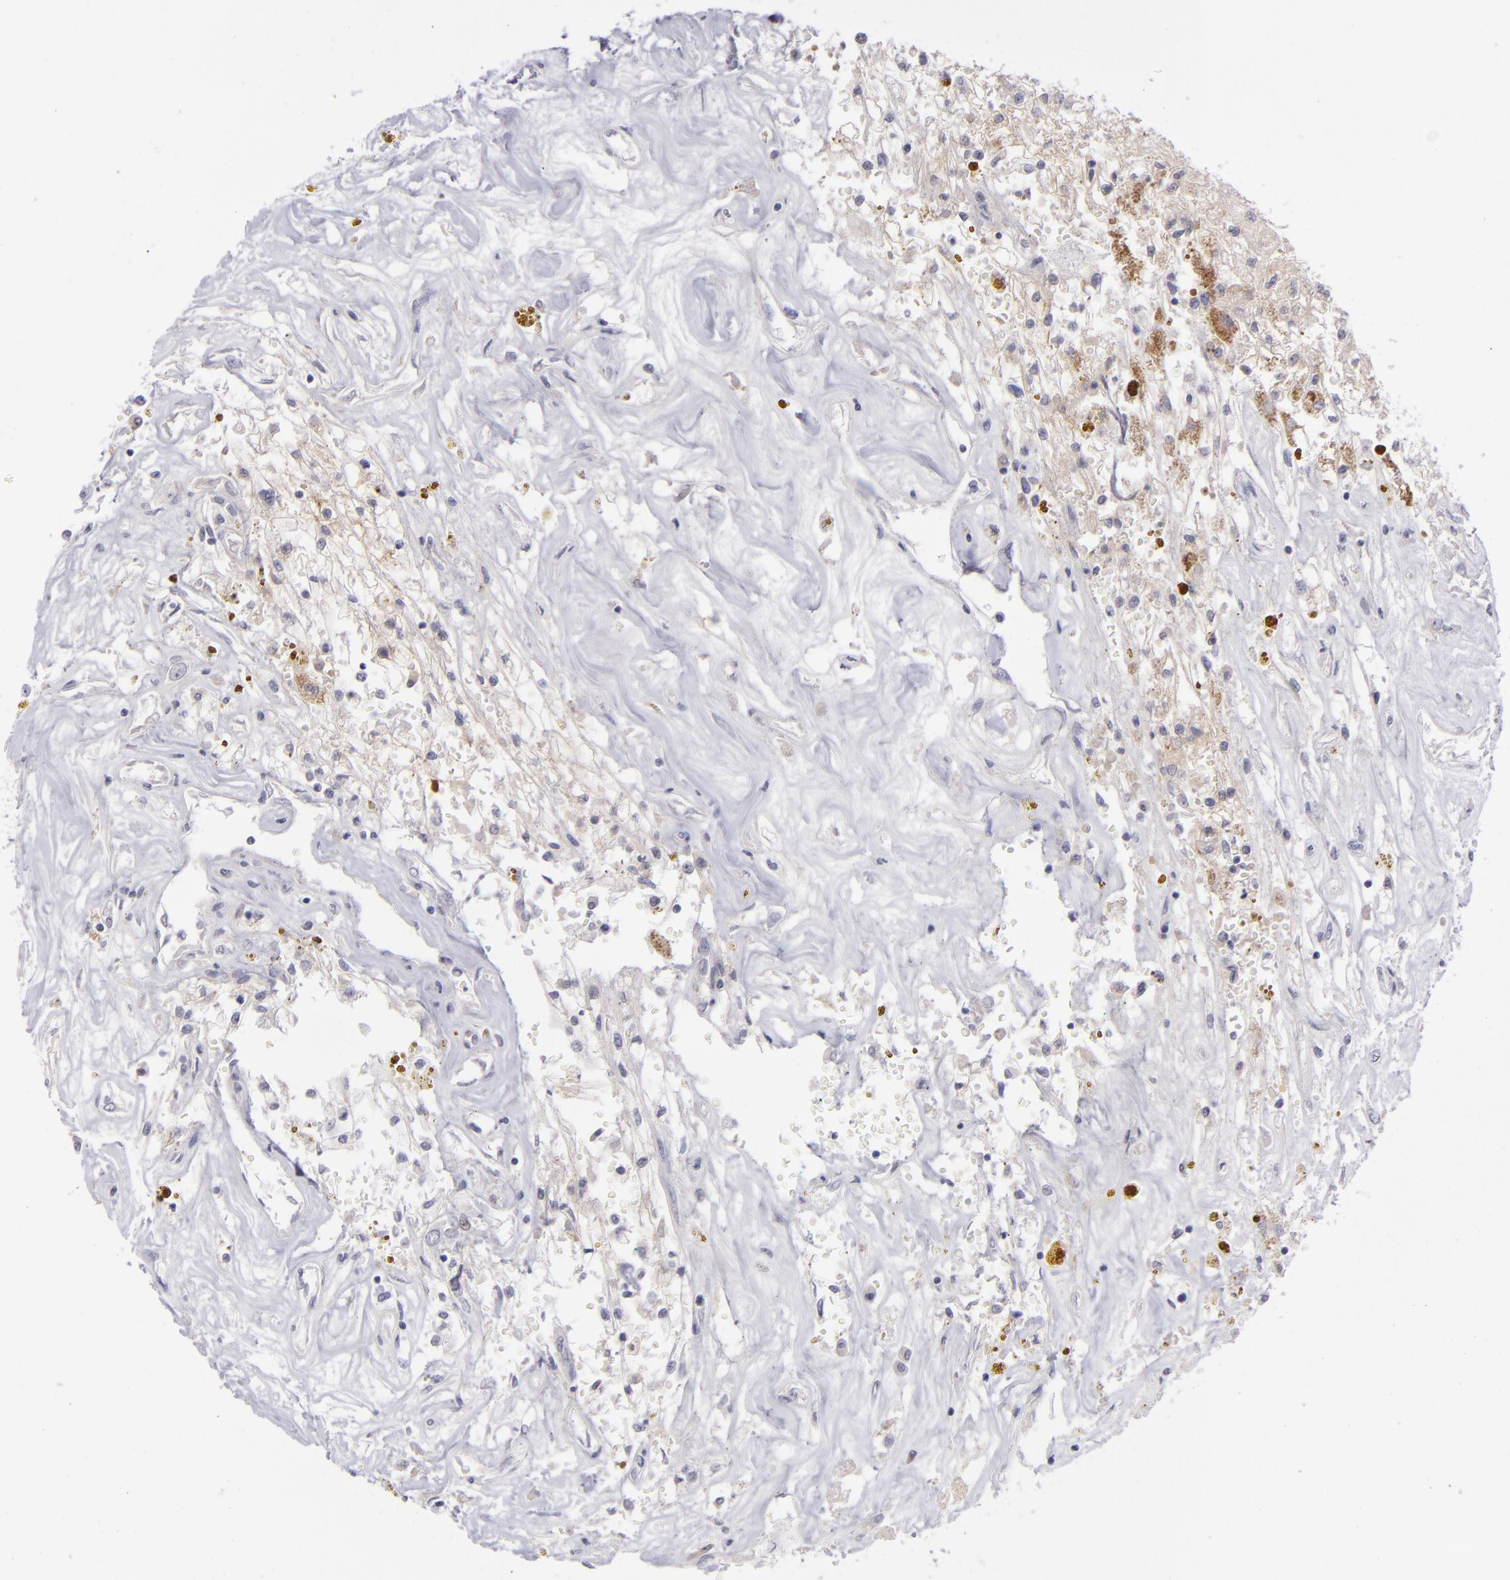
{"staining": {"intensity": "weak", "quantity": "<25%", "location": "cytoplasmic/membranous"}, "tissue": "renal cancer", "cell_type": "Tumor cells", "image_type": "cancer", "snomed": [{"axis": "morphology", "description": "Adenocarcinoma, NOS"}, {"axis": "topography", "description": "Kidney"}], "caption": "Protein analysis of renal cancer (adenocarcinoma) demonstrates no significant positivity in tumor cells.", "gene": "EVPL", "patient": {"sex": "male", "age": 78}}